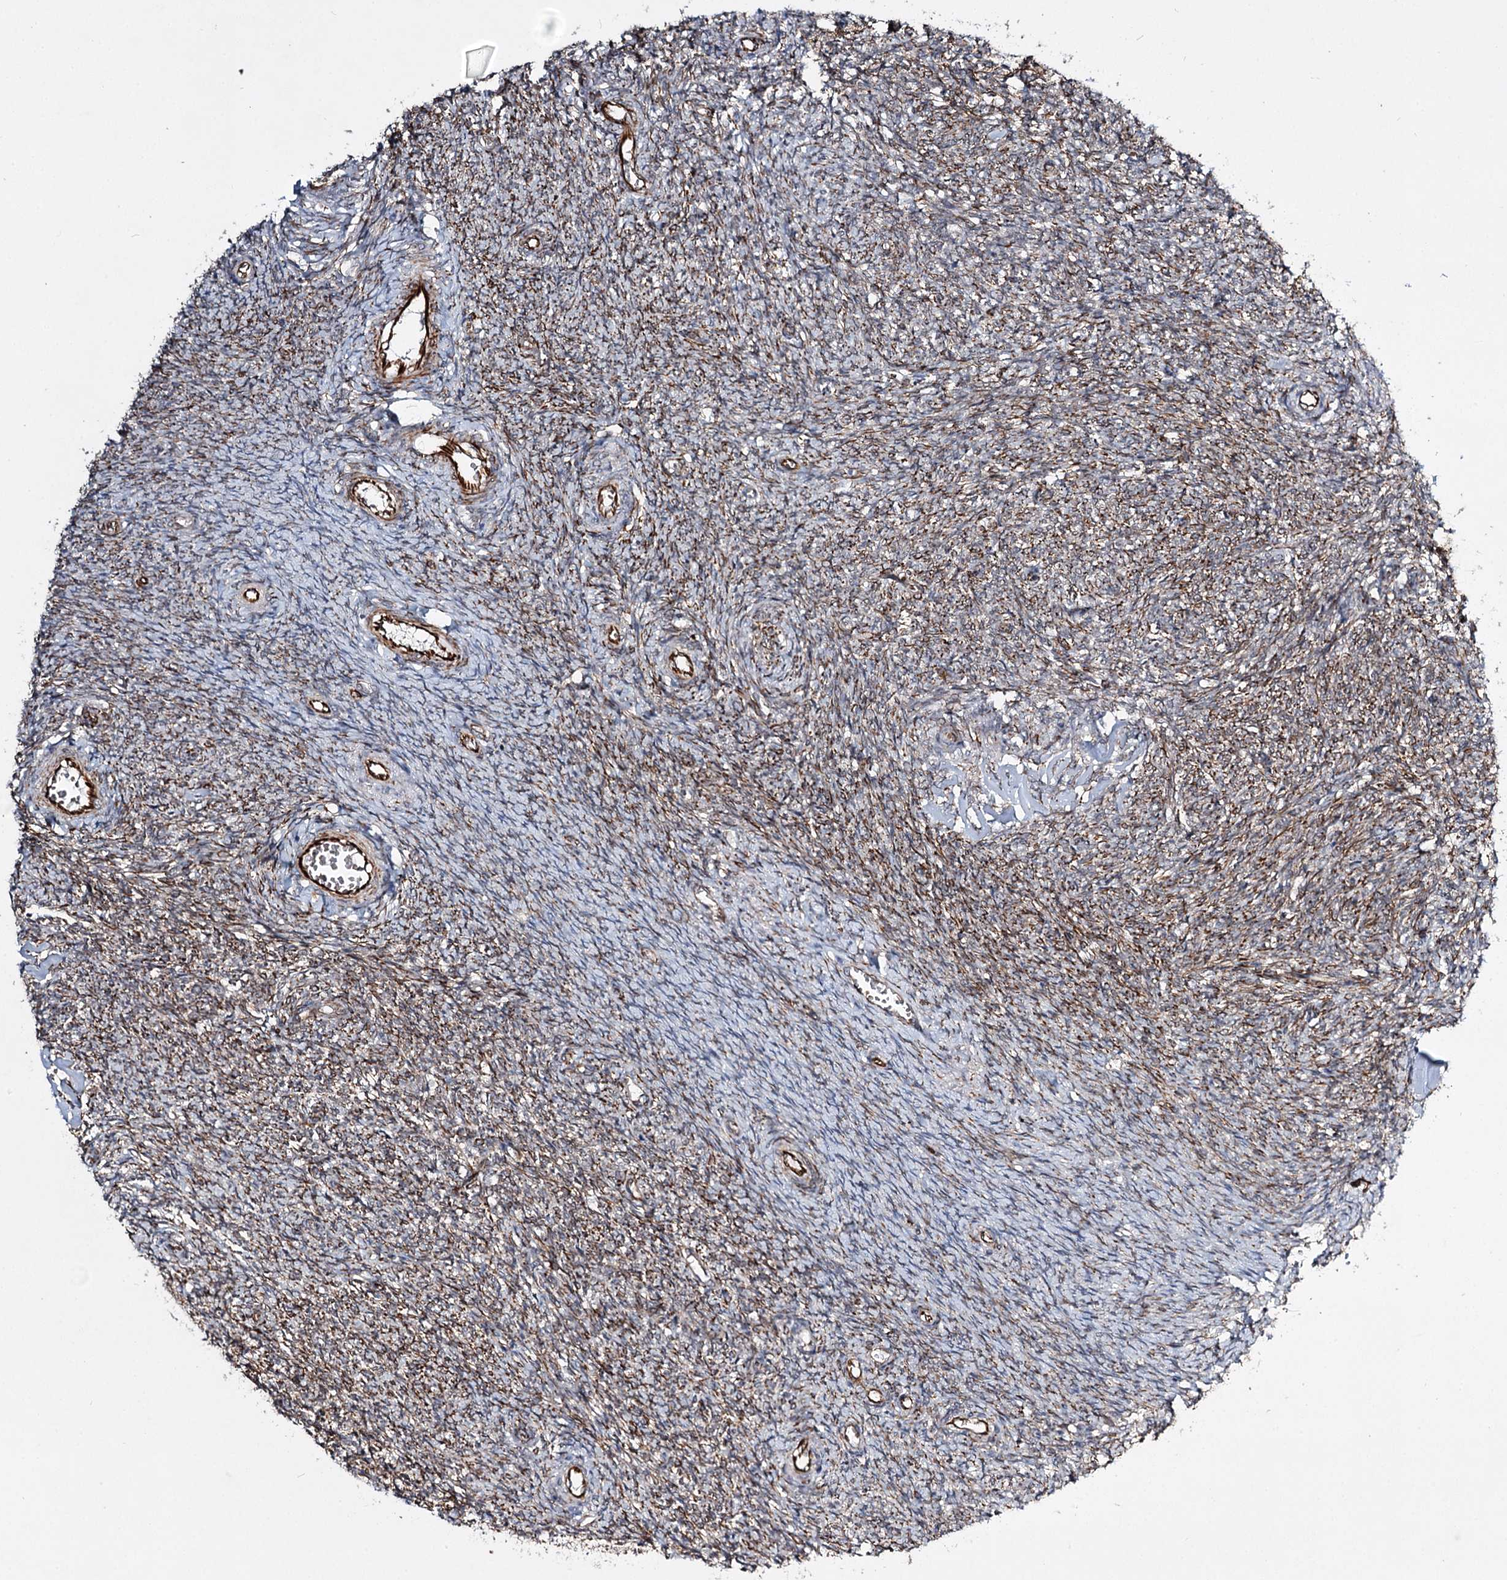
{"staining": {"intensity": "moderate", "quantity": "25%-75%", "location": "cytoplasmic/membranous"}, "tissue": "ovary", "cell_type": "Ovarian stroma cells", "image_type": "normal", "snomed": [{"axis": "morphology", "description": "Normal tissue, NOS"}, {"axis": "topography", "description": "Ovary"}], "caption": "About 25%-75% of ovarian stroma cells in unremarkable ovary exhibit moderate cytoplasmic/membranous protein positivity as visualized by brown immunohistochemical staining.", "gene": "DPEP2", "patient": {"sex": "female", "age": 44}}